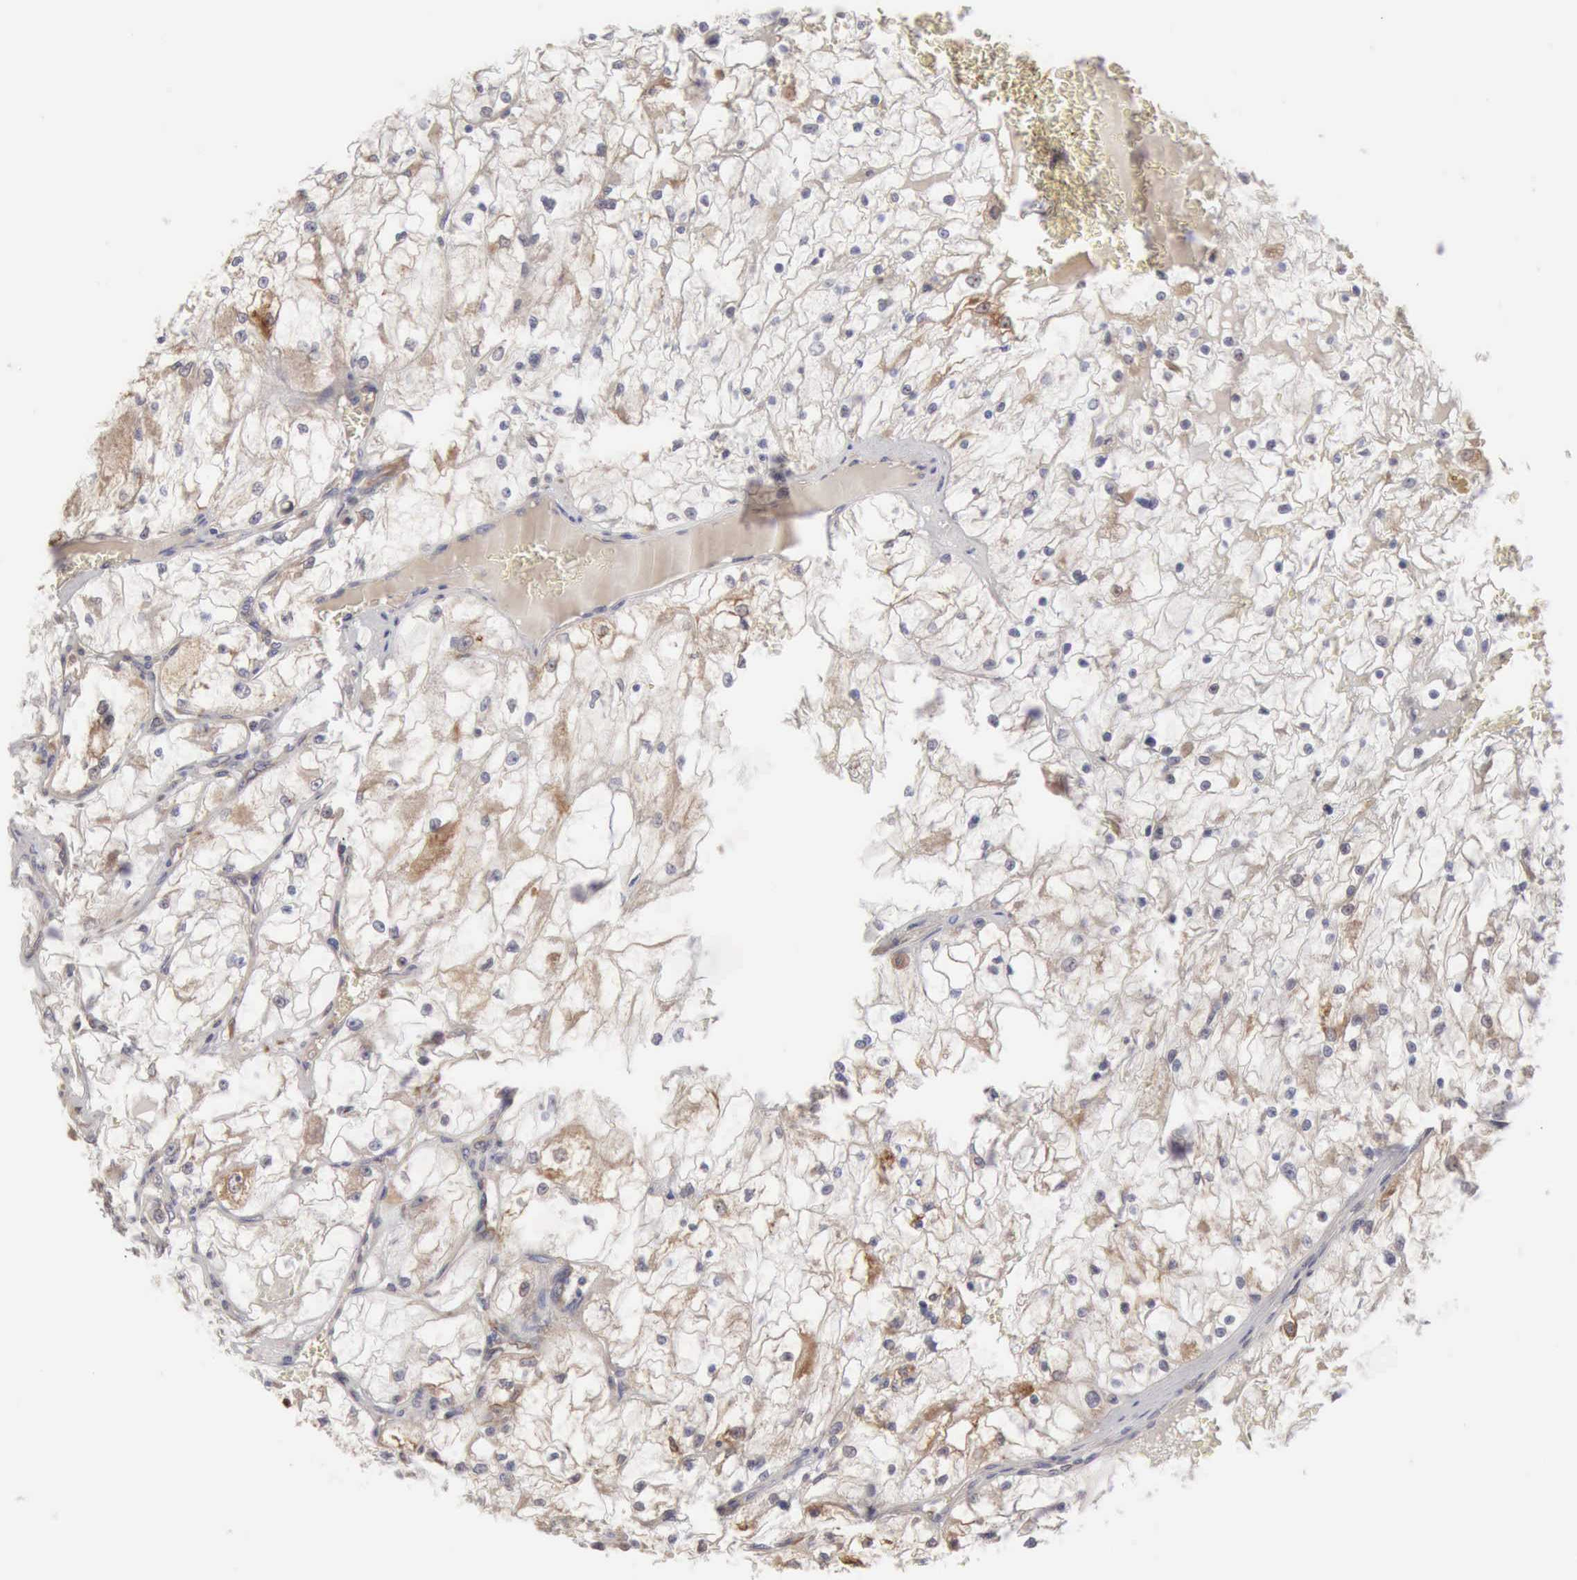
{"staining": {"intensity": "weak", "quantity": "<25%", "location": "cytoplasmic/membranous"}, "tissue": "renal cancer", "cell_type": "Tumor cells", "image_type": "cancer", "snomed": [{"axis": "morphology", "description": "Adenocarcinoma, NOS"}, {"axis": "topography", "description": "Kidney"}], "caption": "There is no significant positivity in tumor cells of renal adenocarcinoma.", "gene": "APOL2", "patient": {"sex": "male", "age": 61}}